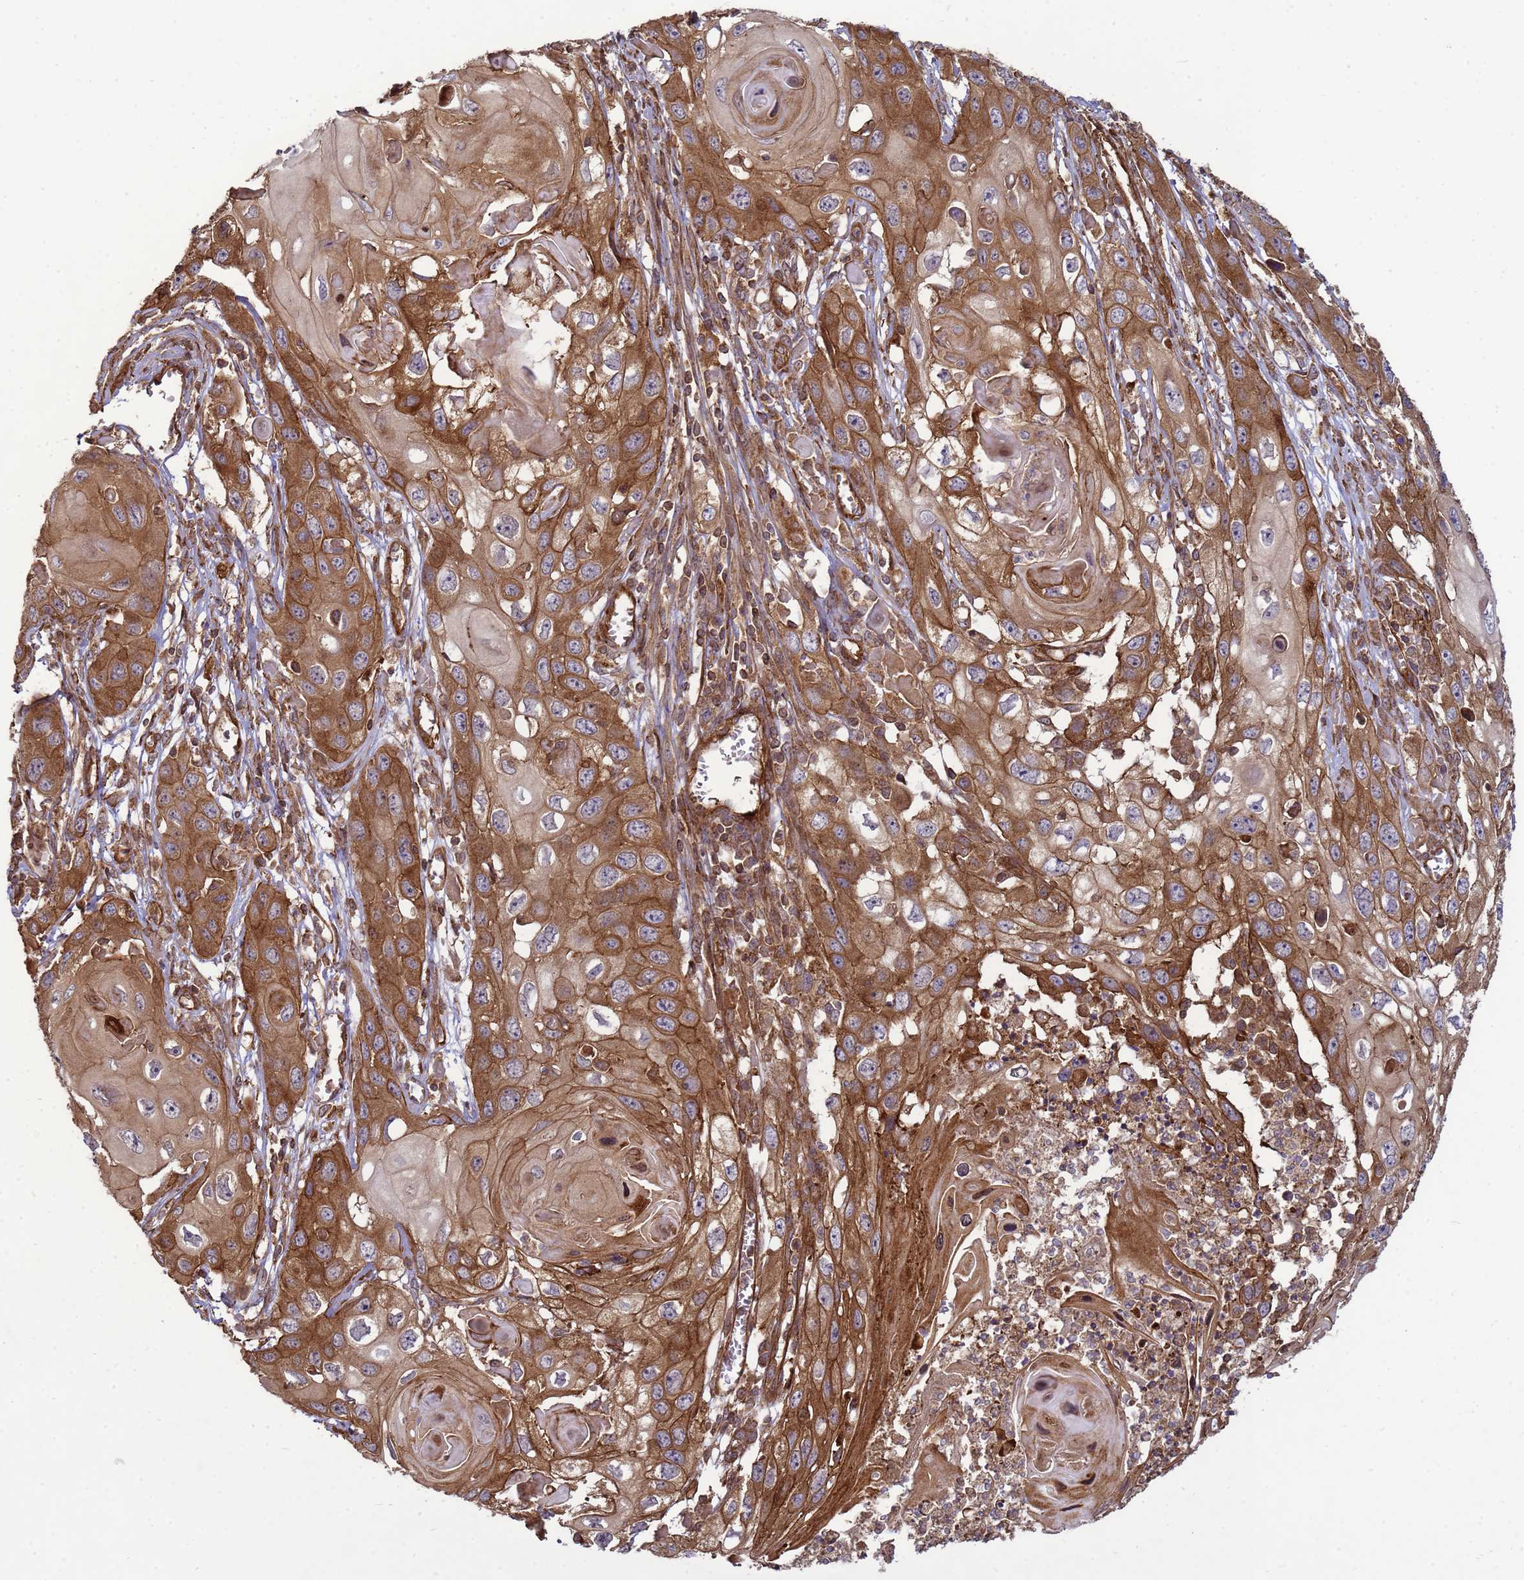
{"staining": {"intensity": "moderate", "quantity": ">75%", "location": "cytoplasmic/membranous"}, "tissue": "skin cancer", "cell_type": "Tumor cells", "image_type": "cancer", "snomed": [{"axis": "morphology", "description": "Squamous cell carcinoma, NOS"}, {"axis": "topography", "description": "Skin"}], "caption": "Protein staining demonstrates moderate cytoplasmic/membranous positivity in approximately >75% of tumor cells in skin cancer.", "gene": "CNOT1", "patient": {"sex": "male", "age": 55}}